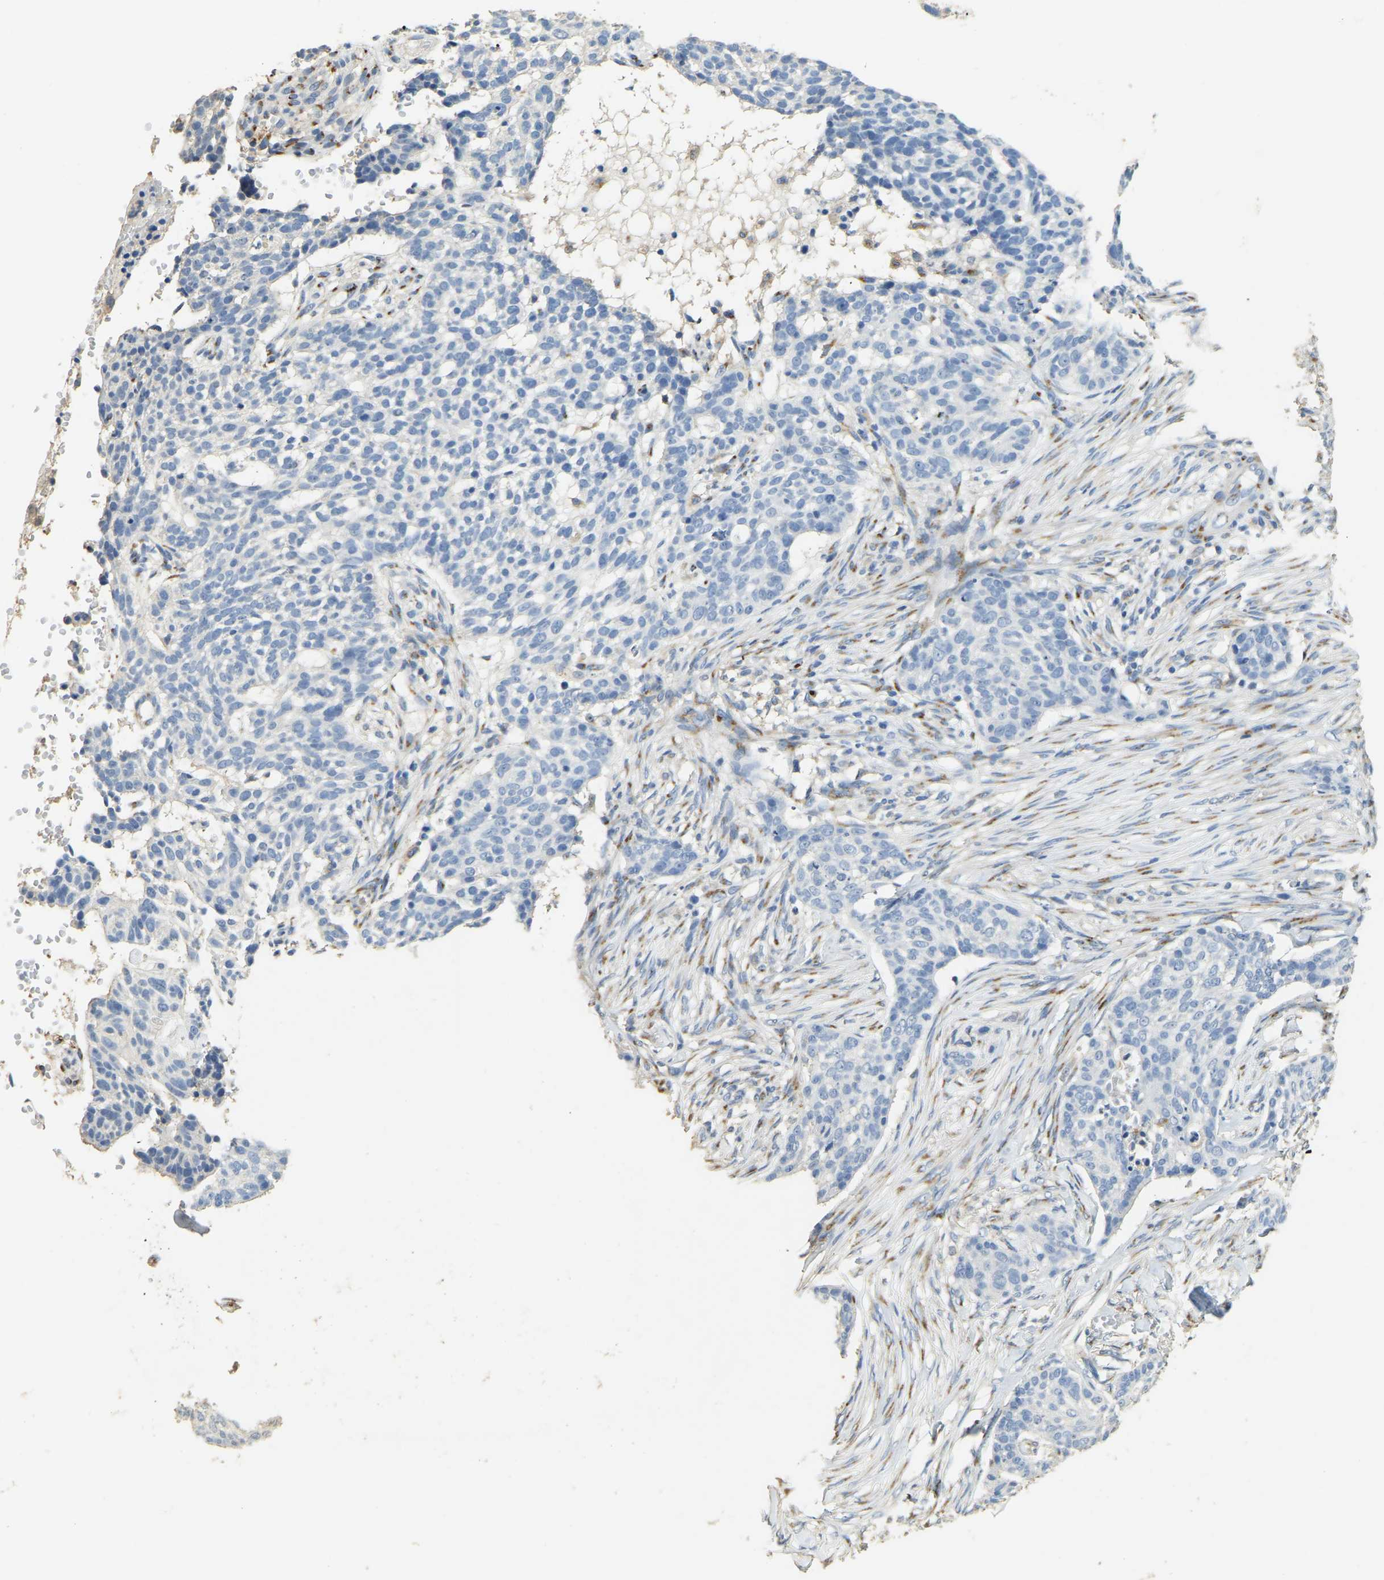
{"staining": {"intensity": "negative", "quantity": "none", "location": "none"}, "tissue": "skin cancer", "cell_type": "Tumor cells", "image_type": "cancer", "snomed": [{"axis": "morphology", "description": "Basal cell carcinoma"}, {"axis": "topography", "description": "Skin"}], "caption": "Immunohistochemical staining of human skin basal cell carcinoma shows no significant staining in tumor cells. (DAB (3,3'-diaminobenzidine) immunohistochemistry (IHC) with hematoxylin counter stain).", "gene": "FAM174A", "patient": {"sex": "male", "age": 85}}